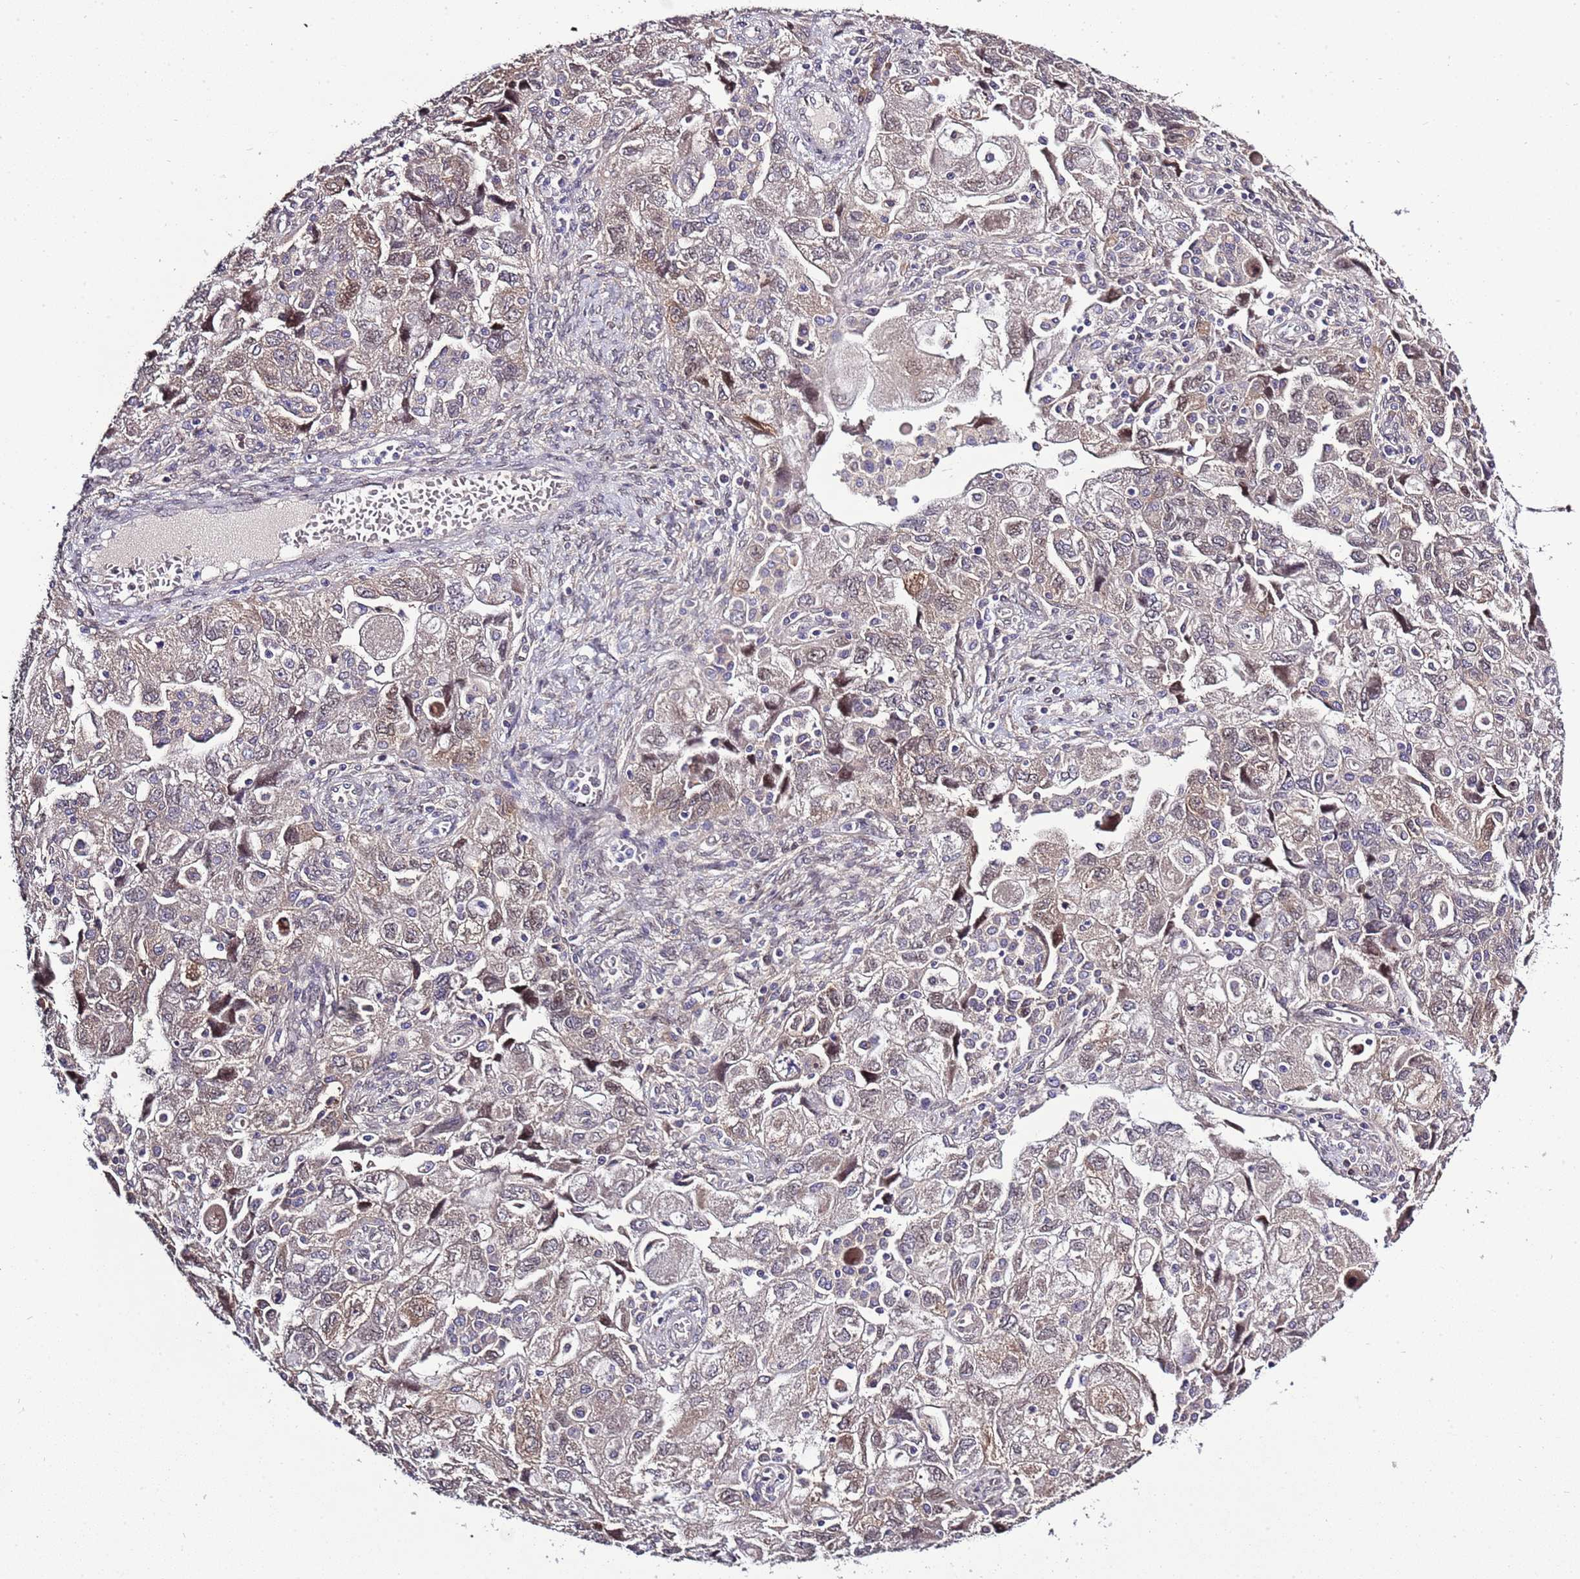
{"staining": {"intensity": "weak", "quantity": "25%-75%", "location": "cytoplasmic/membranous,nuclear"}, "tissue": "ovarian cancer", "cell_type": "Tumor cells", "image_type": "cancer", "snomed": [{"axis": "morphology", "description": "Carcinoma, NOS"}, {"axis": "morphology", "description": "Cystadenocarcinoma, serous, NOS"}, {"axis": "topography", "description": "Ovary"}], "caption": "Immunohistochemistry (IHC) (DAB) staining of human carcinoma (ovarian) demonstrates weak cytoplasmic/membranous and nuclear protein expression in approximately 25%-75% of tumor cells.", "gene": "ZNF665", "patient": {"sex": "female", "age": 69}}